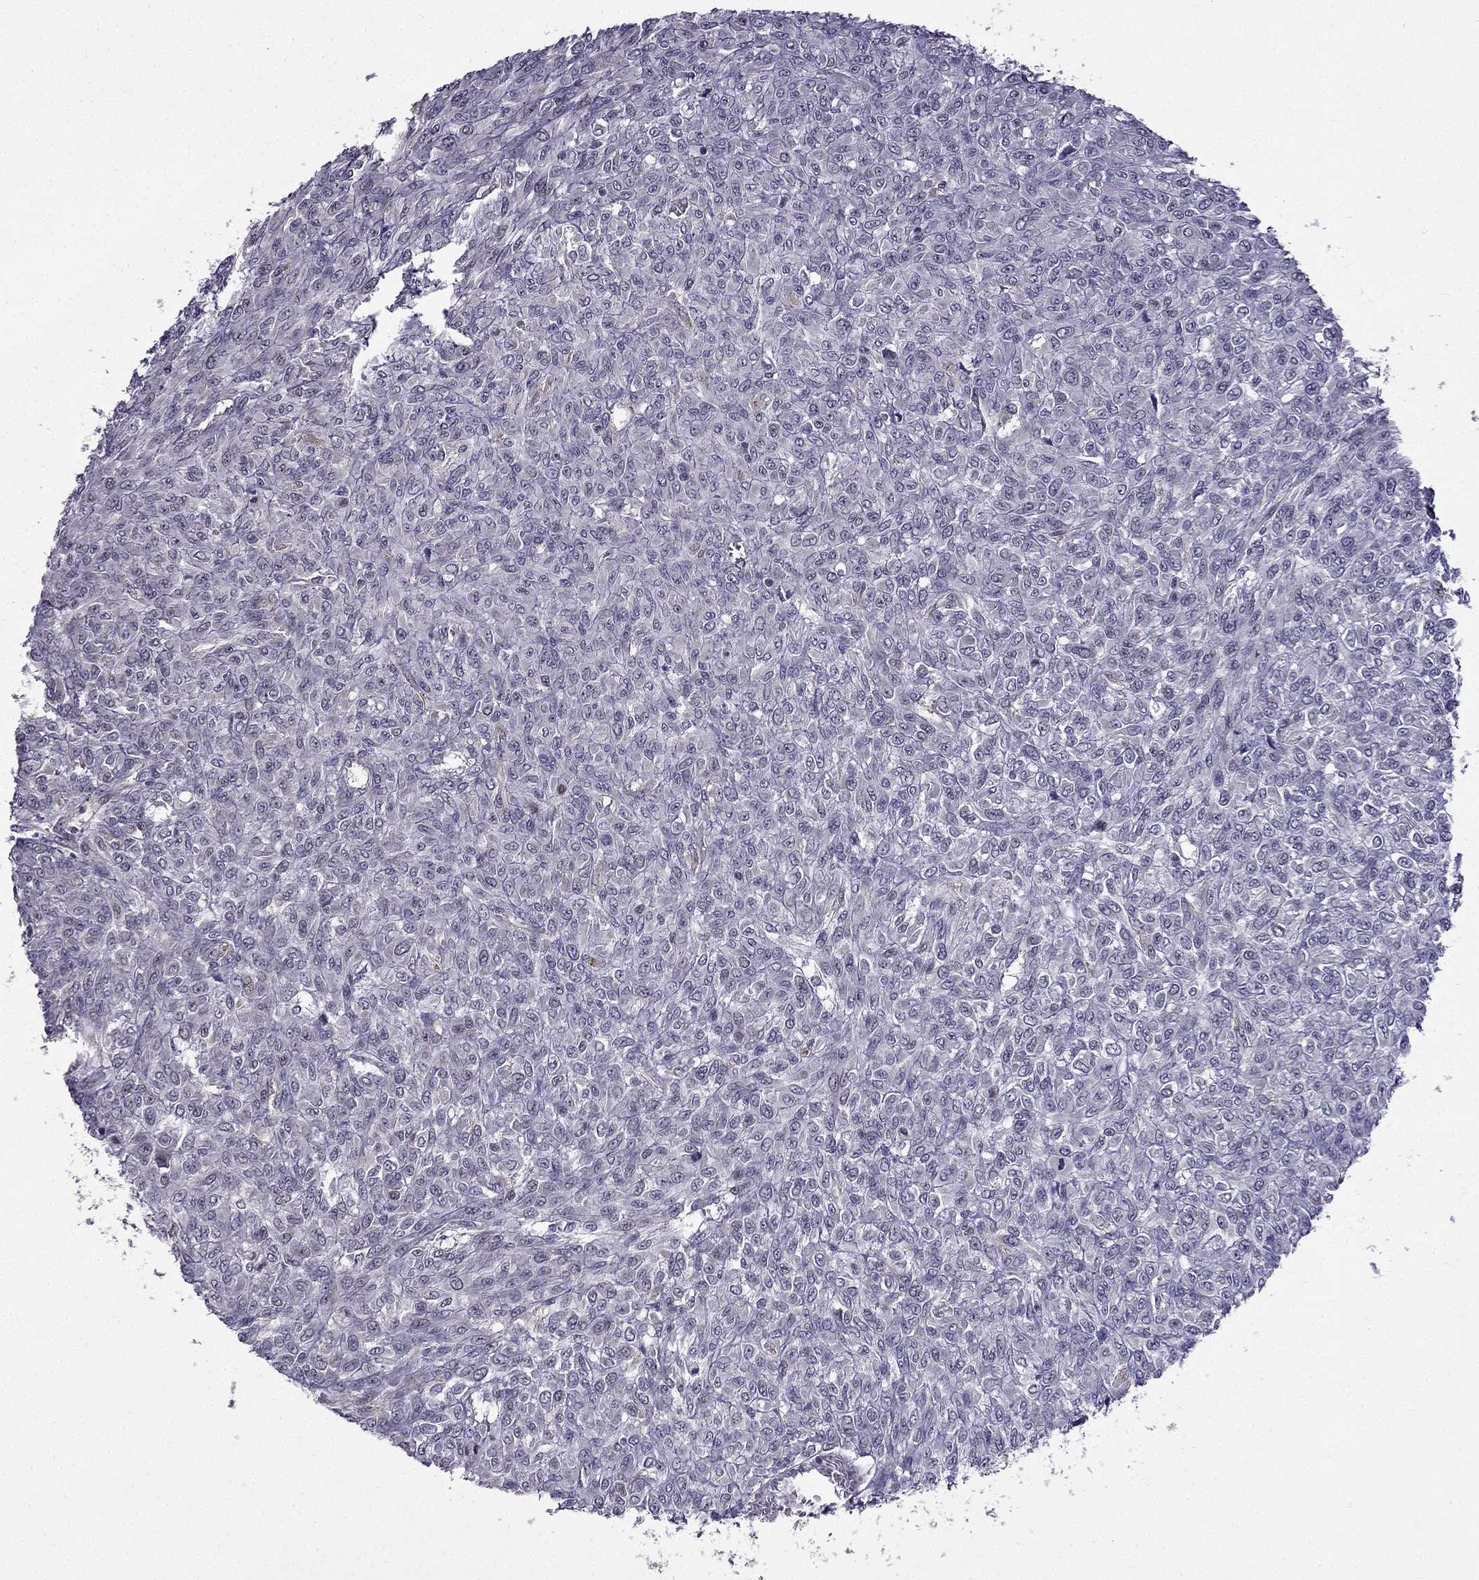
{"staining": {"intensity": "negative", "quantity": "none", "location": "none"}, "tissue": "renal cancer", "cell_type": "Tumor cells", "image_type": "cancer", "snomed": [{"axis": "morphology", "description": "Adenocarcinoma, NOS"}, {"axis": "topography", "description": "Kidney"}], "caption": "The image shows no significant positivity in tumor cells of renal cancer (adenocarcinoma).", "gene": "SLC6A2", "patient": {"sex": "male", "age": 58}}